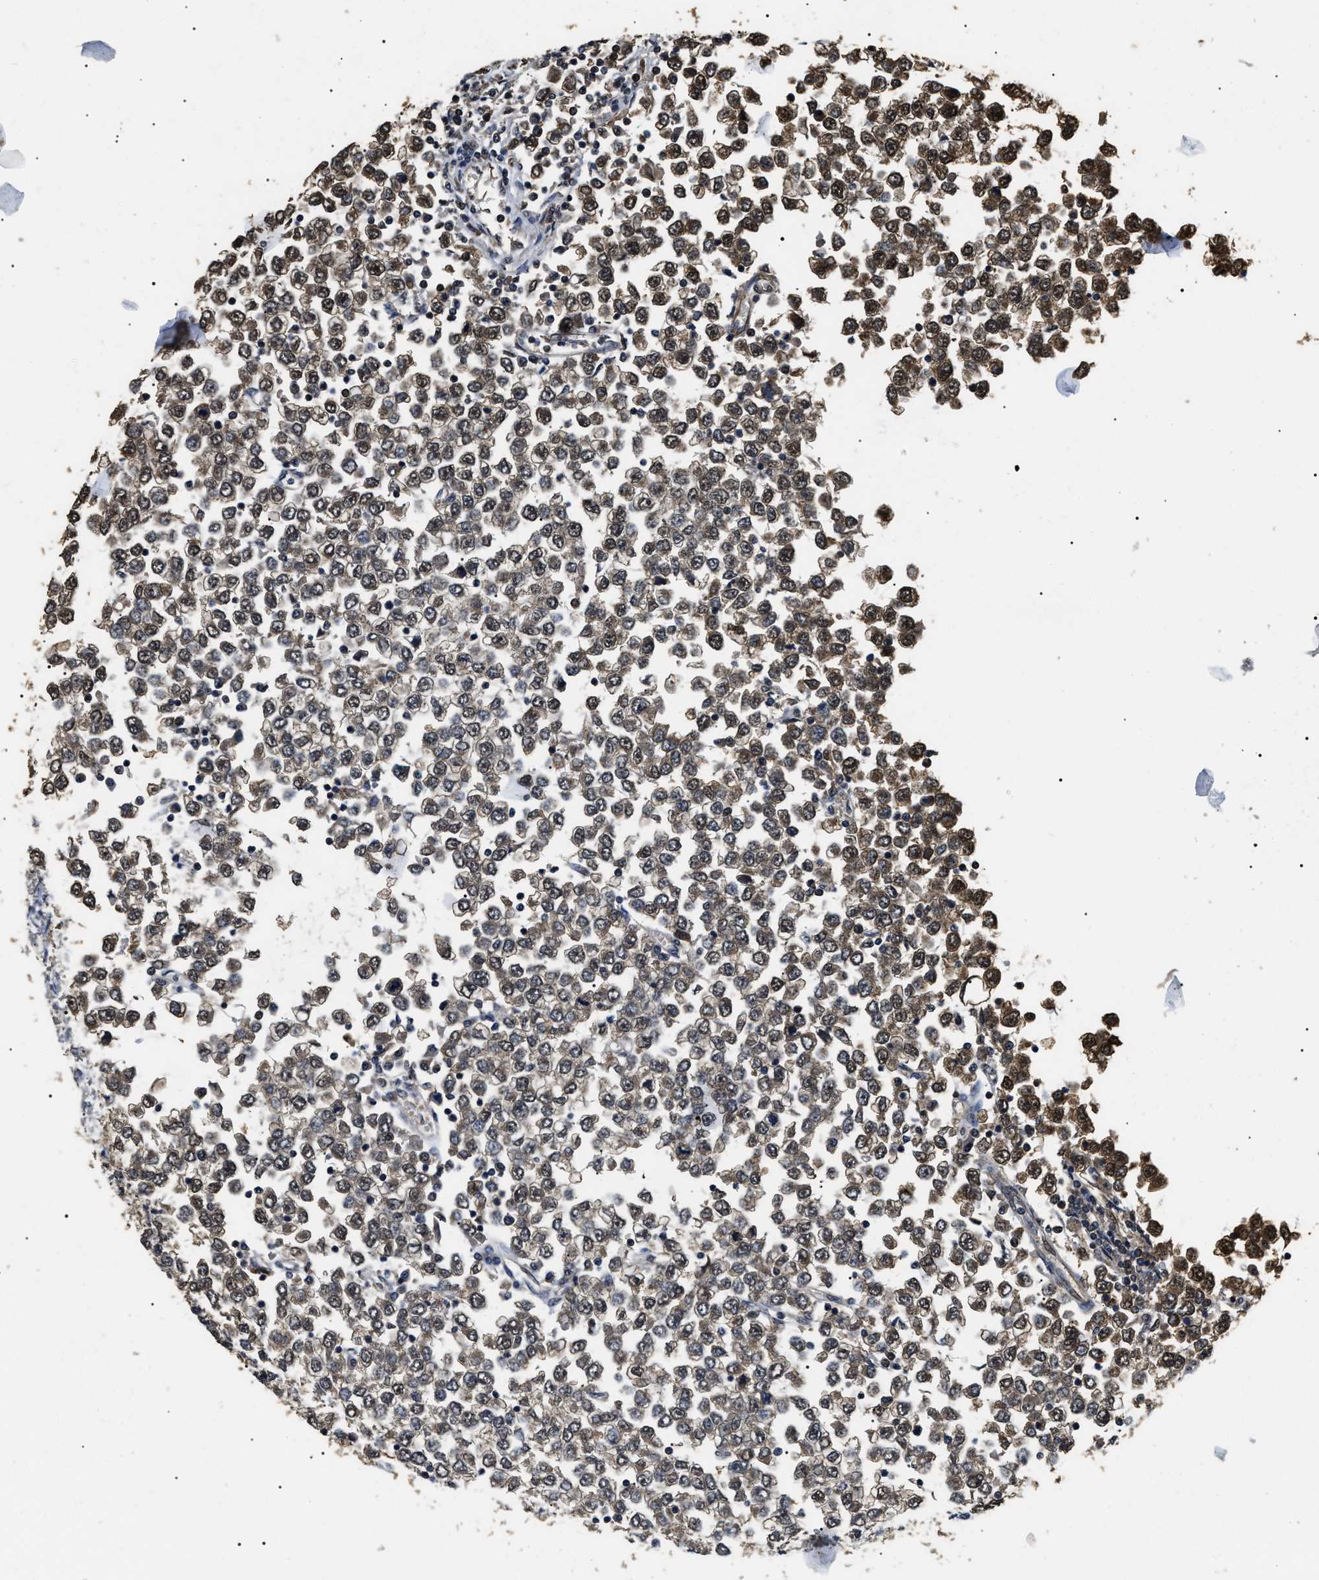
{"staining": {"intensity": "weak", "quantity": "25%-75%", "location": "nuclear"}, "tissue": "testis cancer", "cell_type": "Tumor cells", "image_type": "cancer", "snomed": [{"axis": "morphology", "description": "Seminoma, NOS"}, {"axis": "topography", "description": "Testis"}], "caption": "Tumor cells show low levels of weak nuclear staining in approximately 25%-75% of cells in human testis seminoma. (Brightfield microscopy of DAB IHC at high magnification).", "gene": "PSMD8", "patient": {"sex": "male", "age": 65}}